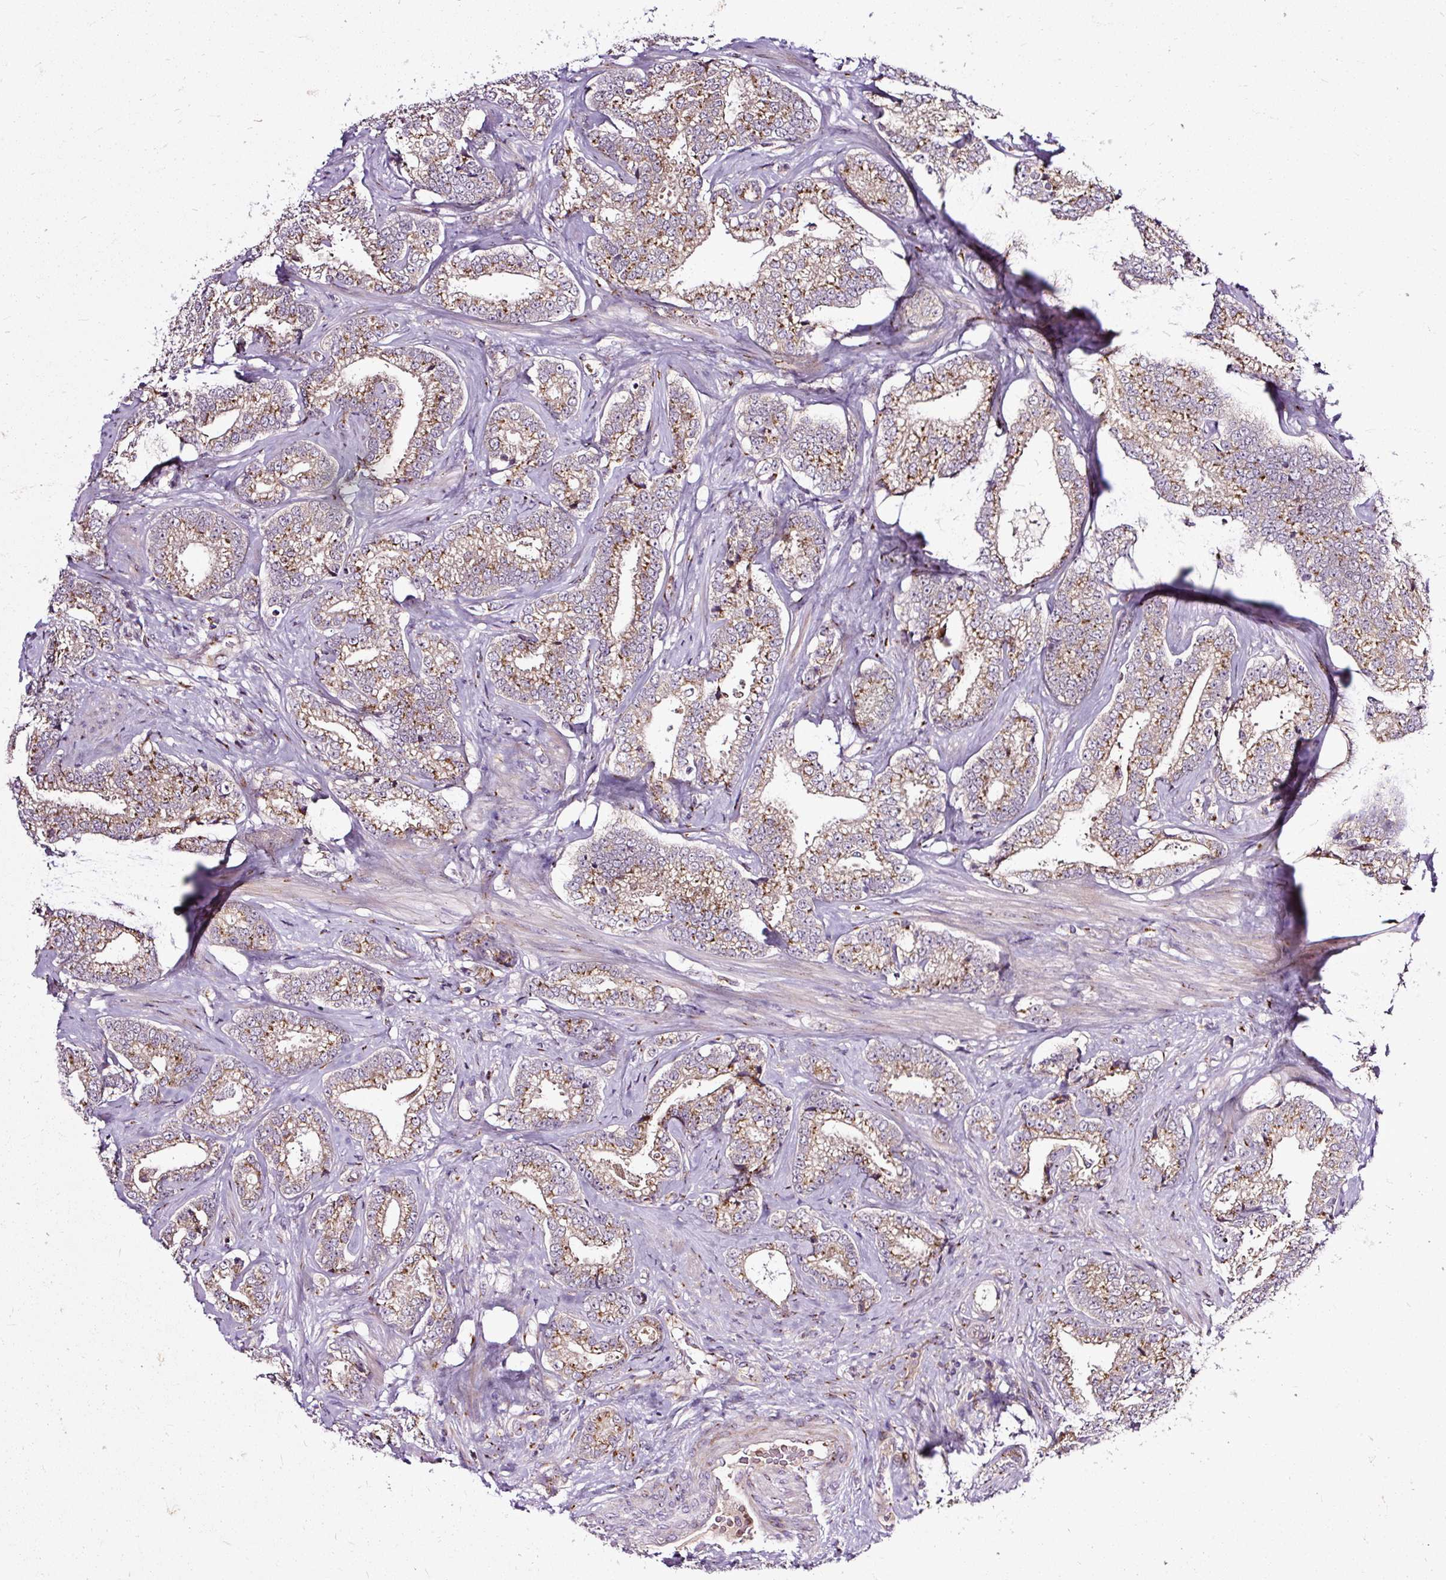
{"staining": {"intensity": "moderate", "quantity": ">75%", "location": "cytoplasmic/membranous"}, "tissue": "prostate cancer", "cell_type": "Tumor cells", "image_type": "cancer", "snomed": [{"axis": "morphology", "description": "Adenocarcinoma, Low grade"}, {"axis": "topography", "description": "Prostate"}], "caption": "Prostate cancer stained with a protein marker shows moderate staining in tumor cells.", "gene": "MSMP", "patient": {"sex": "male", "age": 63}}